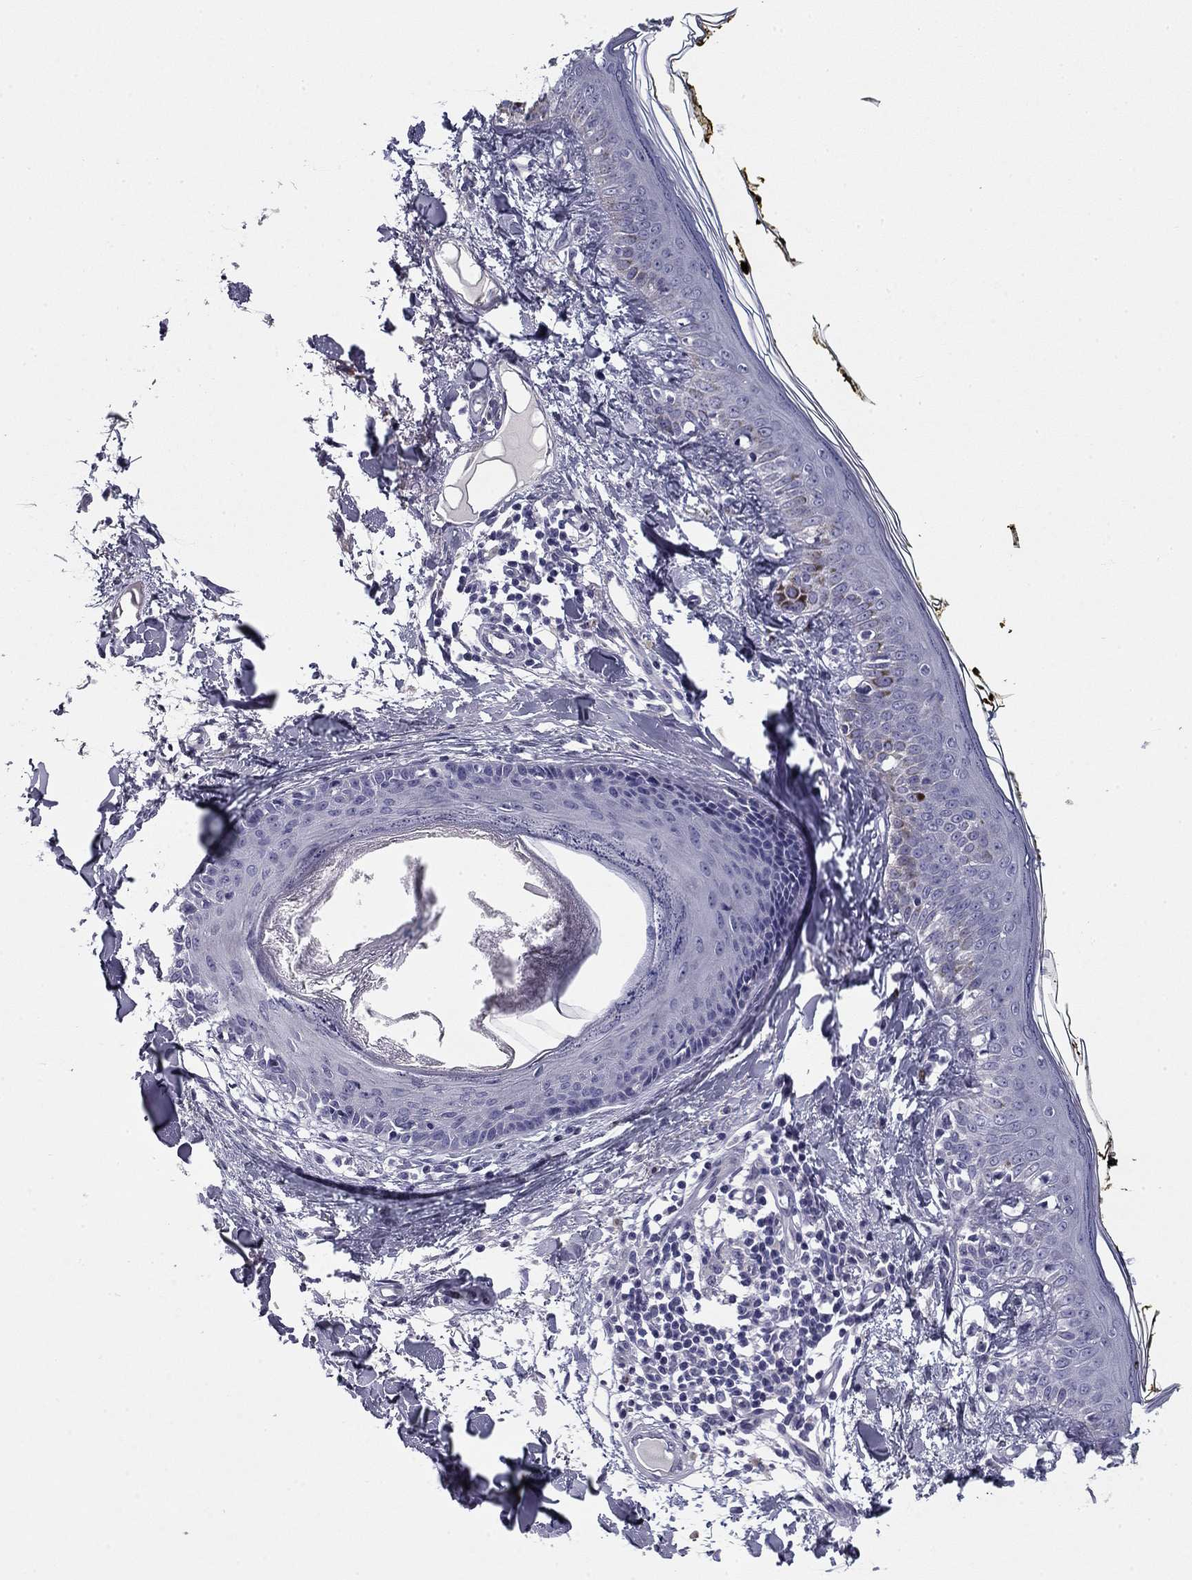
{"staining": {"intensity": "negative", "quantity": "none", "location": "none"}, "tissue": "skin", "cell_type": "Fibroblasts", "image_type": "normal", "snomed": [{"axis": "morphology", "description": "Normal tissue, NOS"}, {"axis": "topography", "description": "Skin"}], "caption": "Immunohistochemical staining of benign human skin shows no significant expression in fibroblasts. (DAB (3,3'-diaminobenzidine) IHC with hematoxylin counter stain).", "gene": "FLNC", "patient": {"sex": "male", "age": 76}}